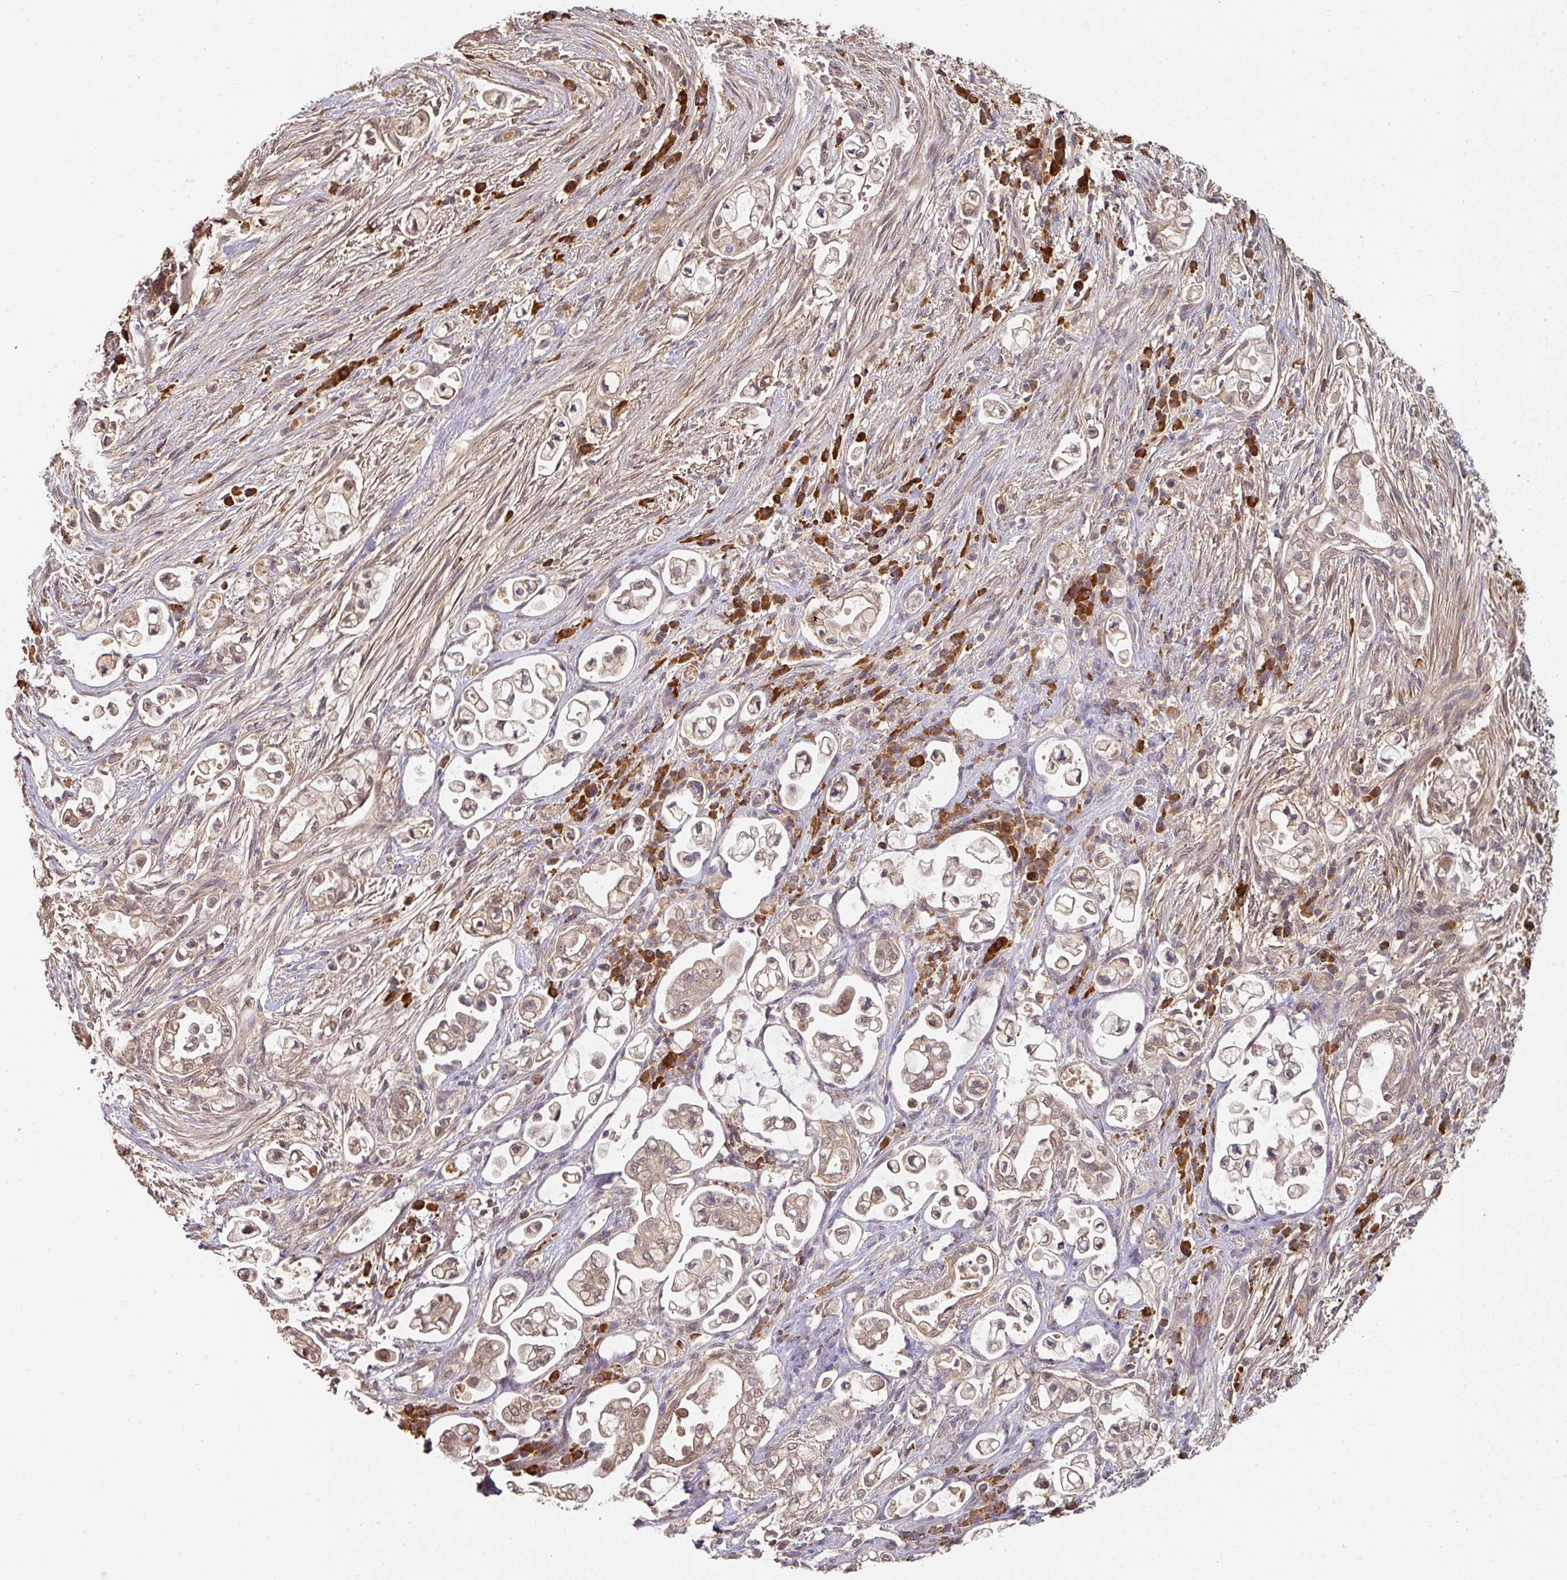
{"staining": {"intensity": "weak", "quantity": "25%-75%", "location": "cytoplasmic/membranous"}, "tissue": "pancreatic cancer", "cell_type": "Tumor cells", "image_type": "cancer", "snomed": [{"axis": "morphology", "description": "Adenocarcinoma, NOS"}, {"axis": "topography", "description": "Pancreas"}], "caption": "This micrograph reveals immunohistochemistry staining of pancreatic cancer, with low weak cytoplasmic/membranous positivity in about 25%-75% of tumor cells.", "gene": "ACVR2B", "patient": {"sex": "female", "age": 69}}